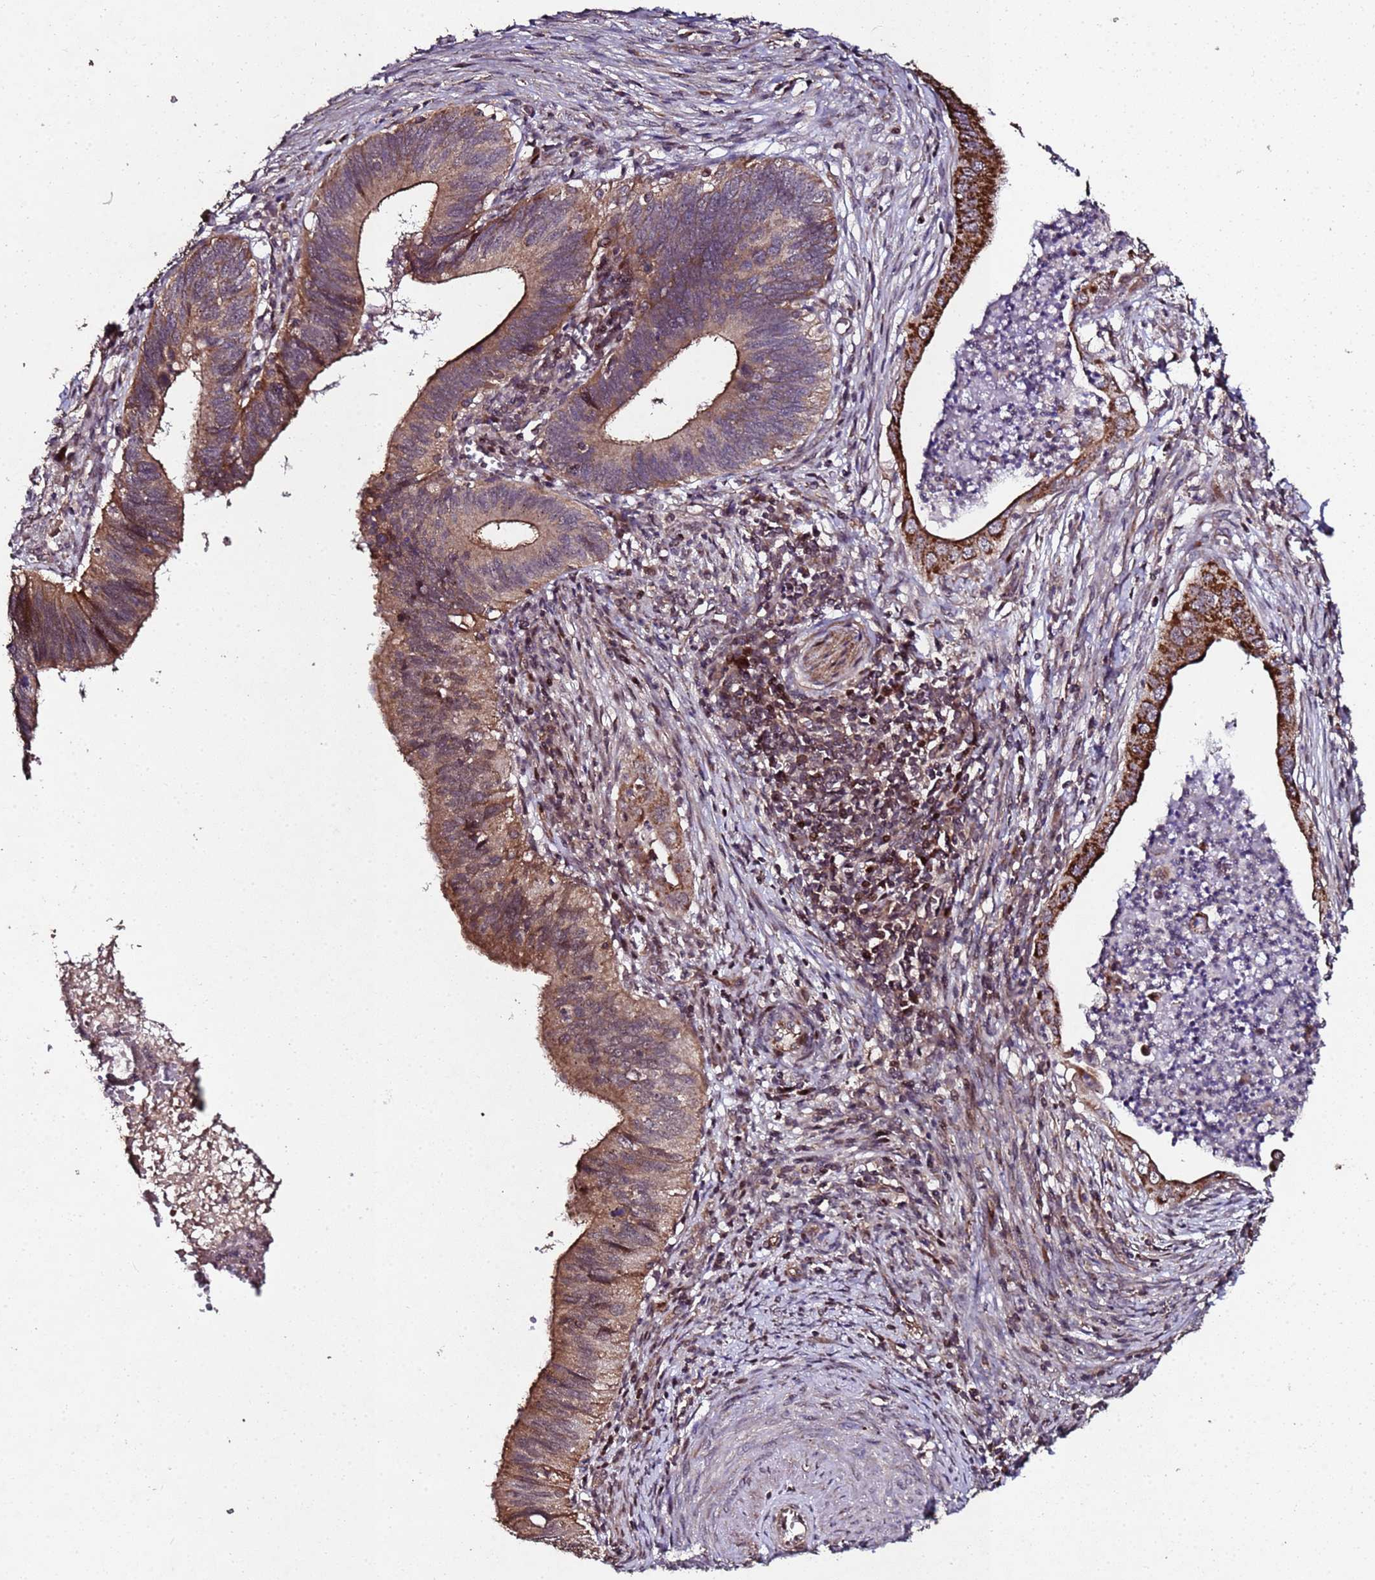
{"staining": {"intensity": "moderate", "quantity": ">75%", "location": "cytoplasmic/membranous"}, "tissue": "cervical cancer", "cell_type": "Tumor cells", "image_type": "cancer", "snomed": [{"axis": "morphology", "description": "Adenocarcinoma, NOS"}, {"axis": "topography", "description": "Cervix"}], "caption": "High-power microscopy captured an immunohistochemistry photomicrograph of cervical cancer (adenocarcinoma), revealing moderate cytoplasmic/membranous staining in approximately >75% of tumor cells.", "gene": "PRODH", "patient": {"sex": "female", "age": 42}}